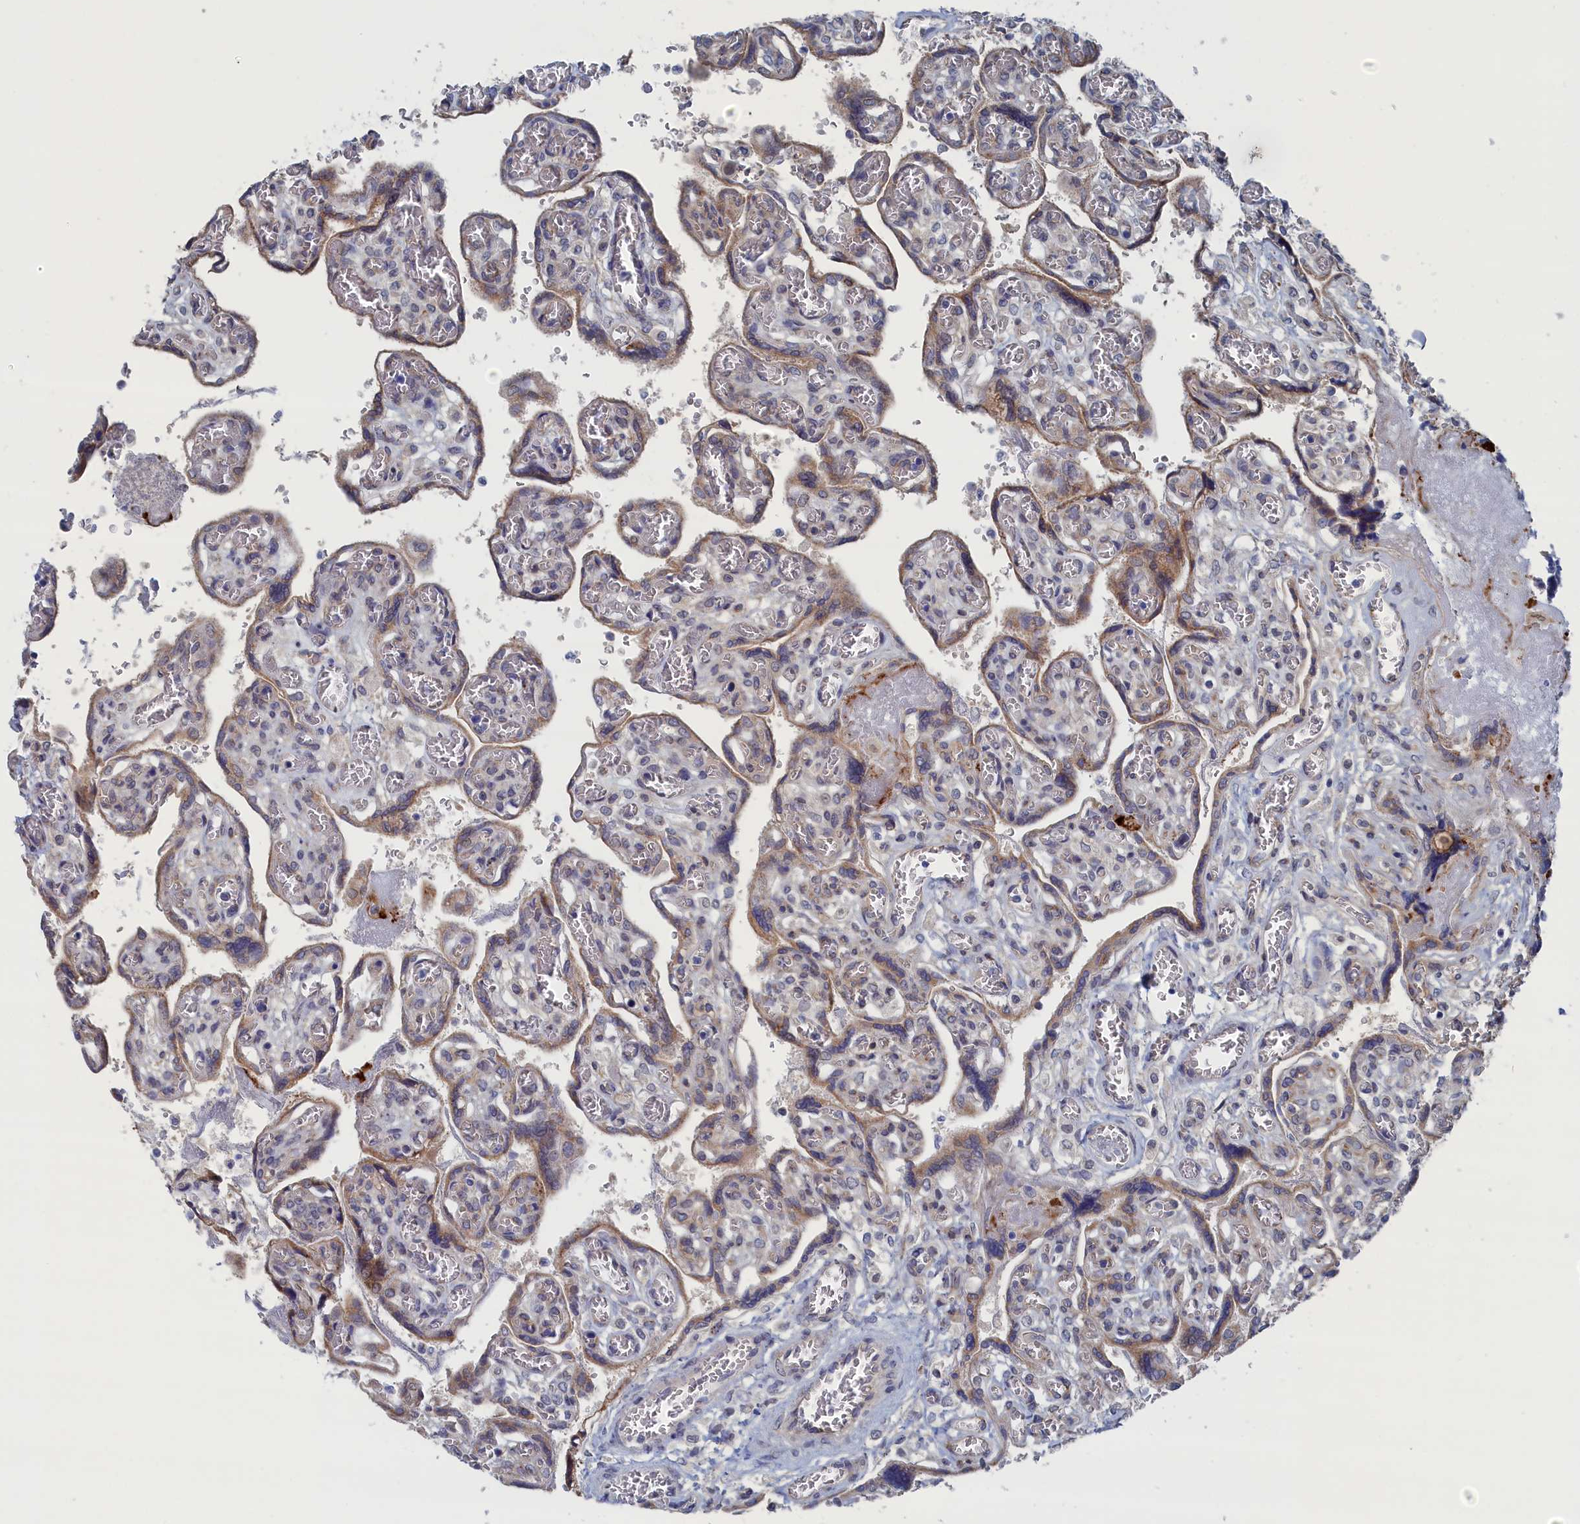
{"staining": {"intensity": "moderate", "quantity": ">75%", "location": "cytoplasmic/membranous"}, "tissue": "placenta", "cell_type": "Trophoblastic cells", "image_type": "normal", "snomed": [{"axis": "morphology", "description": "Normal tissue, NOS"}, {"axis": "topography", "description": "Placenta"}], "caption": "A brown stain labels moderate cytoplasmic/membranous staining of a protein in trophoblastic cells of benign placenta. Using DAB (3,3'-diaminobenzidine) (brown) and hematoxylin (blue) stains, captured at high magnification using brightfield microscopy.", "gene": "IRX1", "patient": {"sex": "female", "age": 39}}